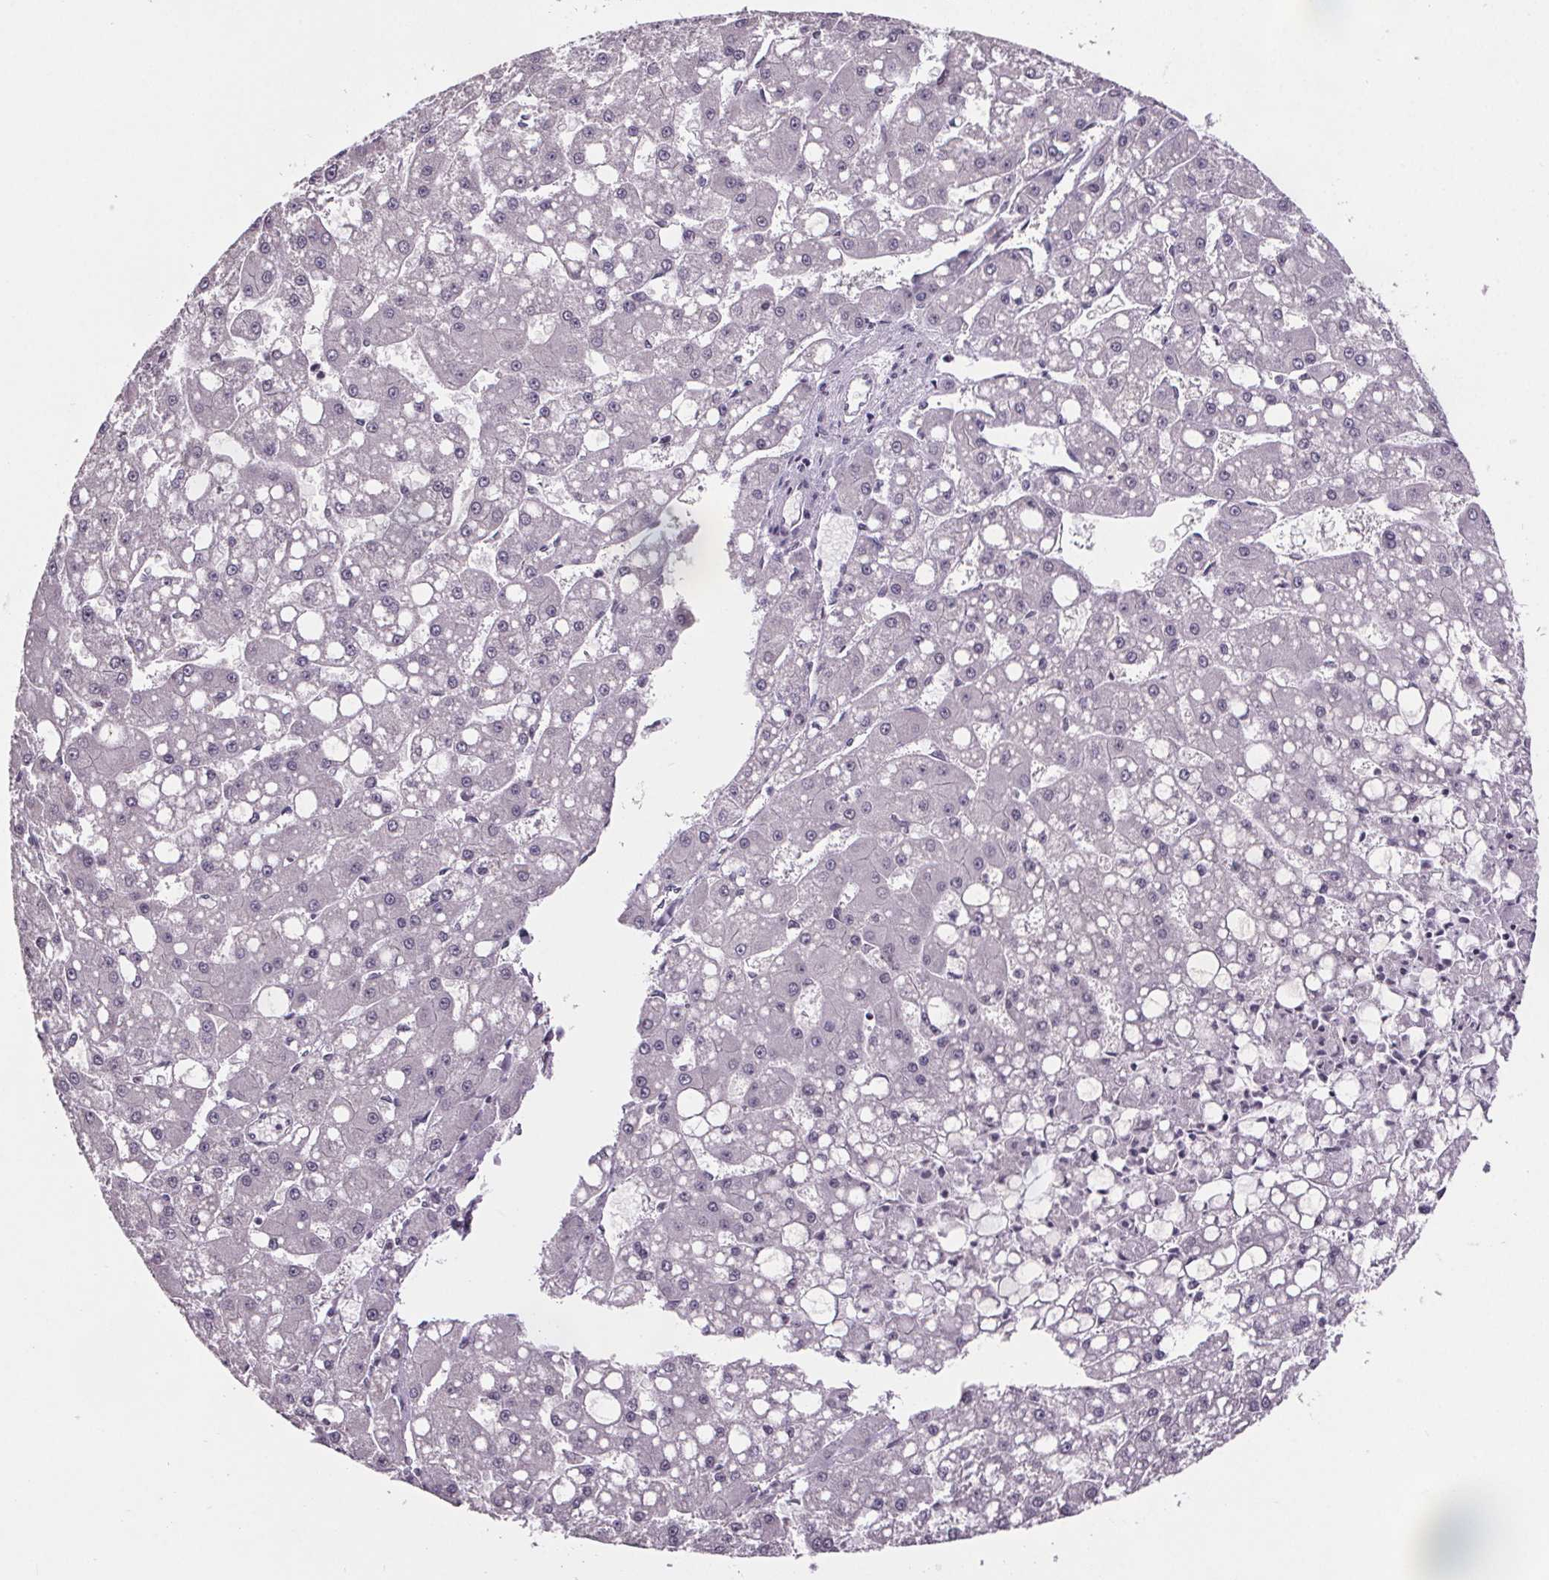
{"staining": {"intensity": "negative", "quantity": "none", "location": "none"}, "tissue": "liver cancer", "cell_type": "Tumor cells", "image_type": "cancer", "snomed": [{"axis": "morphology", "description": "Carcinoma, Hepatocellular, NOS"}, {"axis": "topography", "description": "Liver"}], "caption": "Immunohistochemistry (IHC) of human hepatocellular carcinoma (liver) reveals no positivity in tumor cells.", "gene": "NKX6-1", "patient": {"sex": "male", "age": 67}}